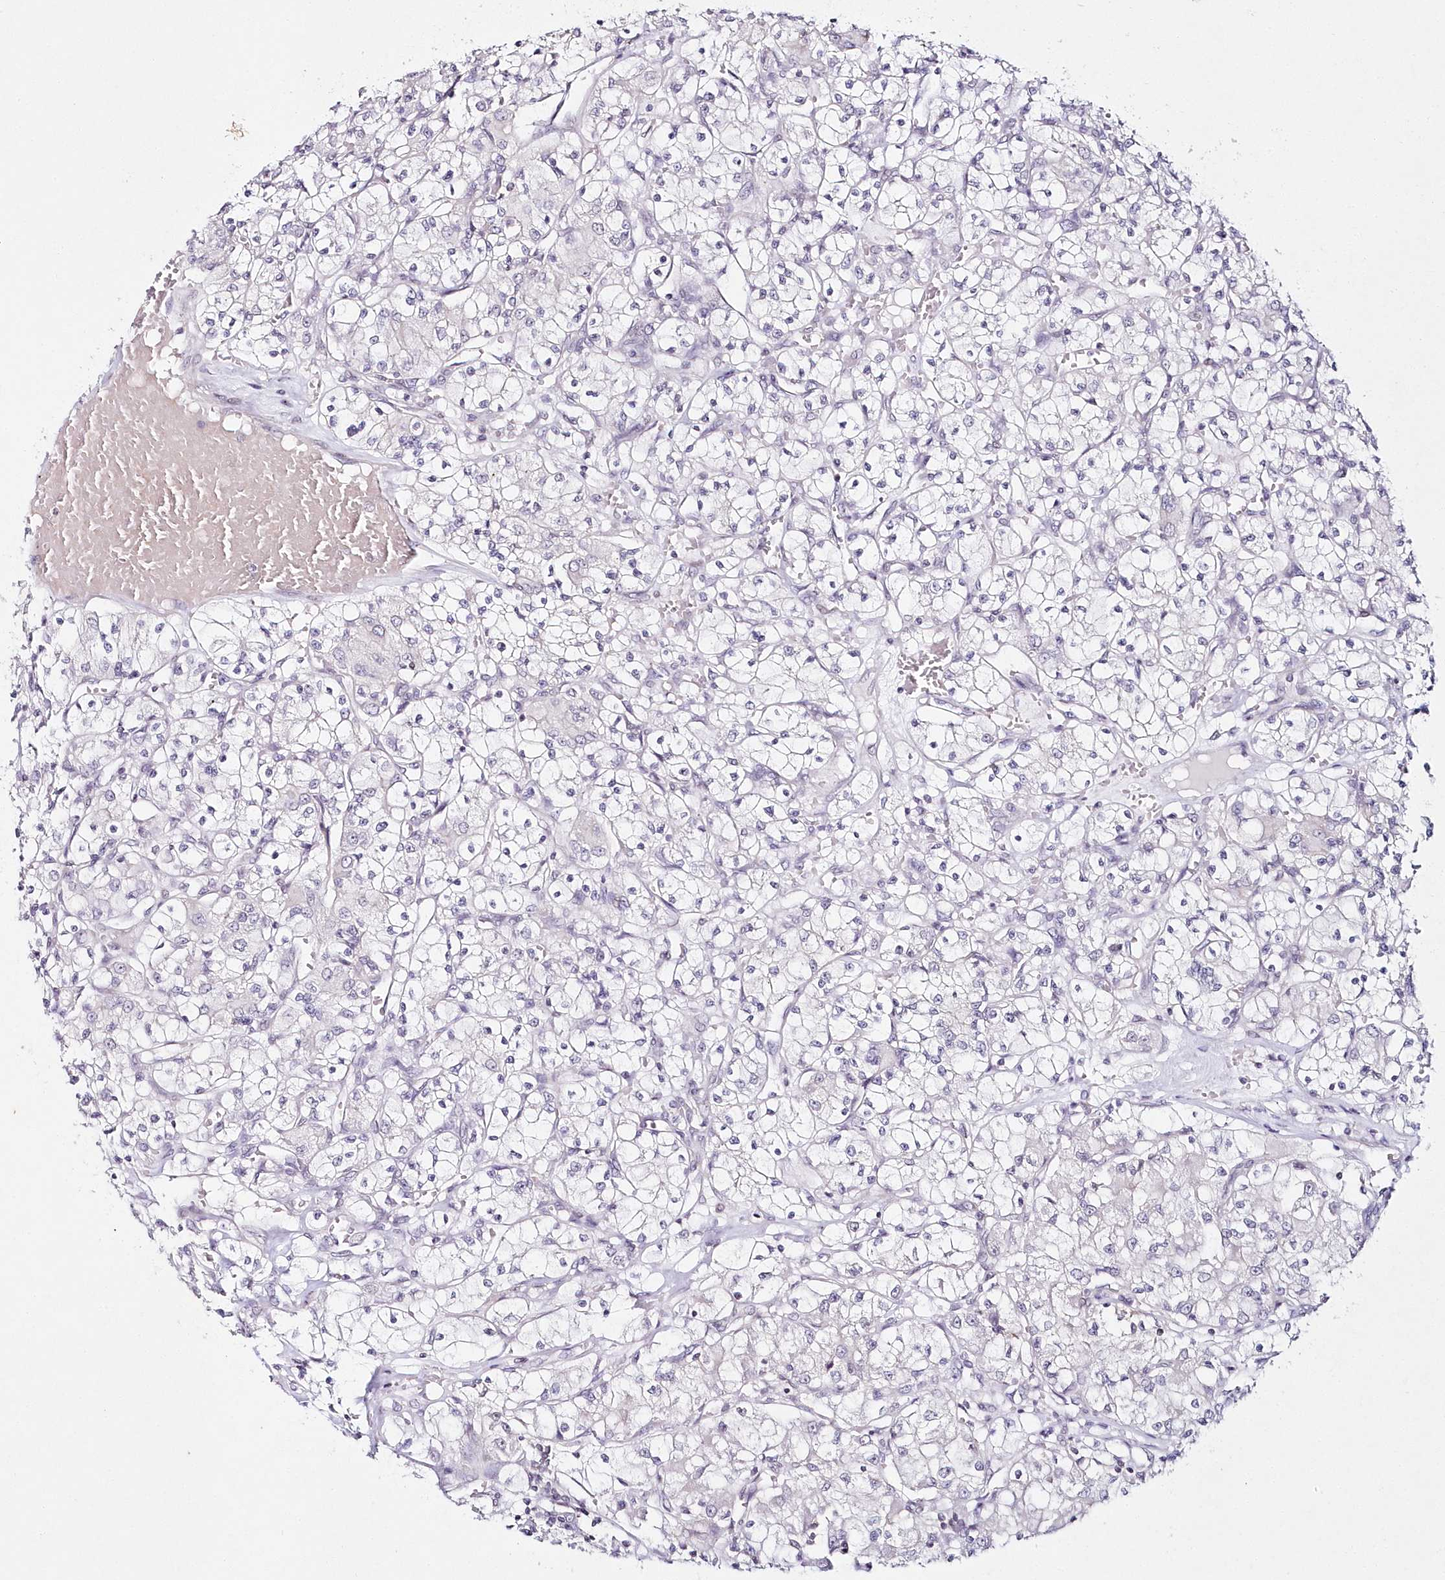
{"staining": {"intensity": "negative", "quantity": "none", "location": "none"}, "tissue": "renal cancer", "cell_type": "Tumor cells", "image_type": "cancer", "snomed": [{"axis": "morphology", "description": "Adenocarcinoma, NOS"}, {"axis": "topography", "description": "Kidney"}], "caption": "There is no significant staining in tumor cells of renal cancer.", "gene": "HYCC2", "patient": {"sex": "female", "age": 59}}